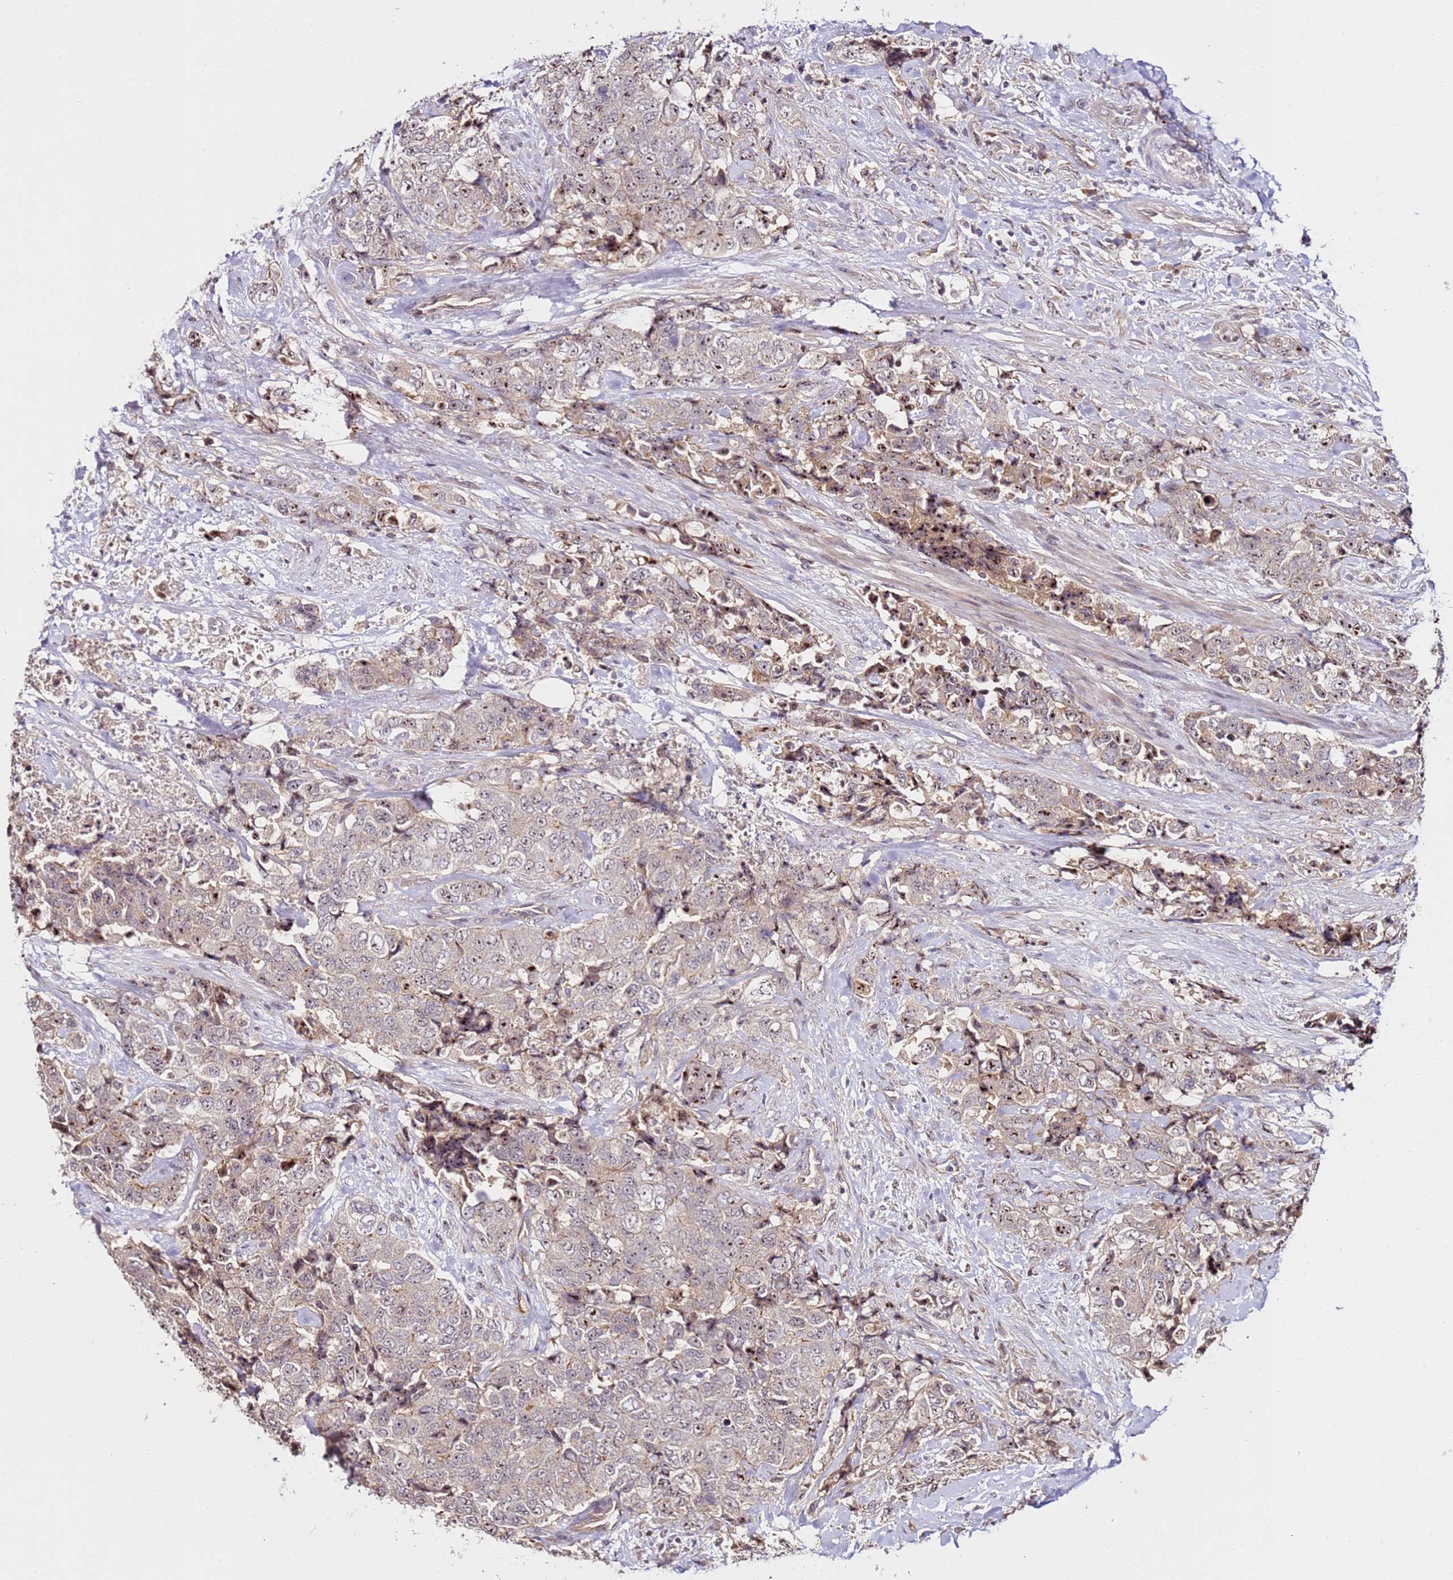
{"staining": {"intensity": "weak", "quantity": "25%-75%", "location": "nuclear"}, "tissue": "urothelial cancer", "cell_type": "Tumor cells", "image_type": "cancer", "snomed": [{"axis": "morphology", "description": "Urothelial carcinoma, High grade"}, {"axis": "topography", "description": "Urinary bladder"}], "caption": "Tumor cells reveal weak nuclear positivity in about 25%-75% of cells in high-grade urothelial carcinoma.", "gene": "DDX27", "patient": {"sex": "female", "age": 78}}